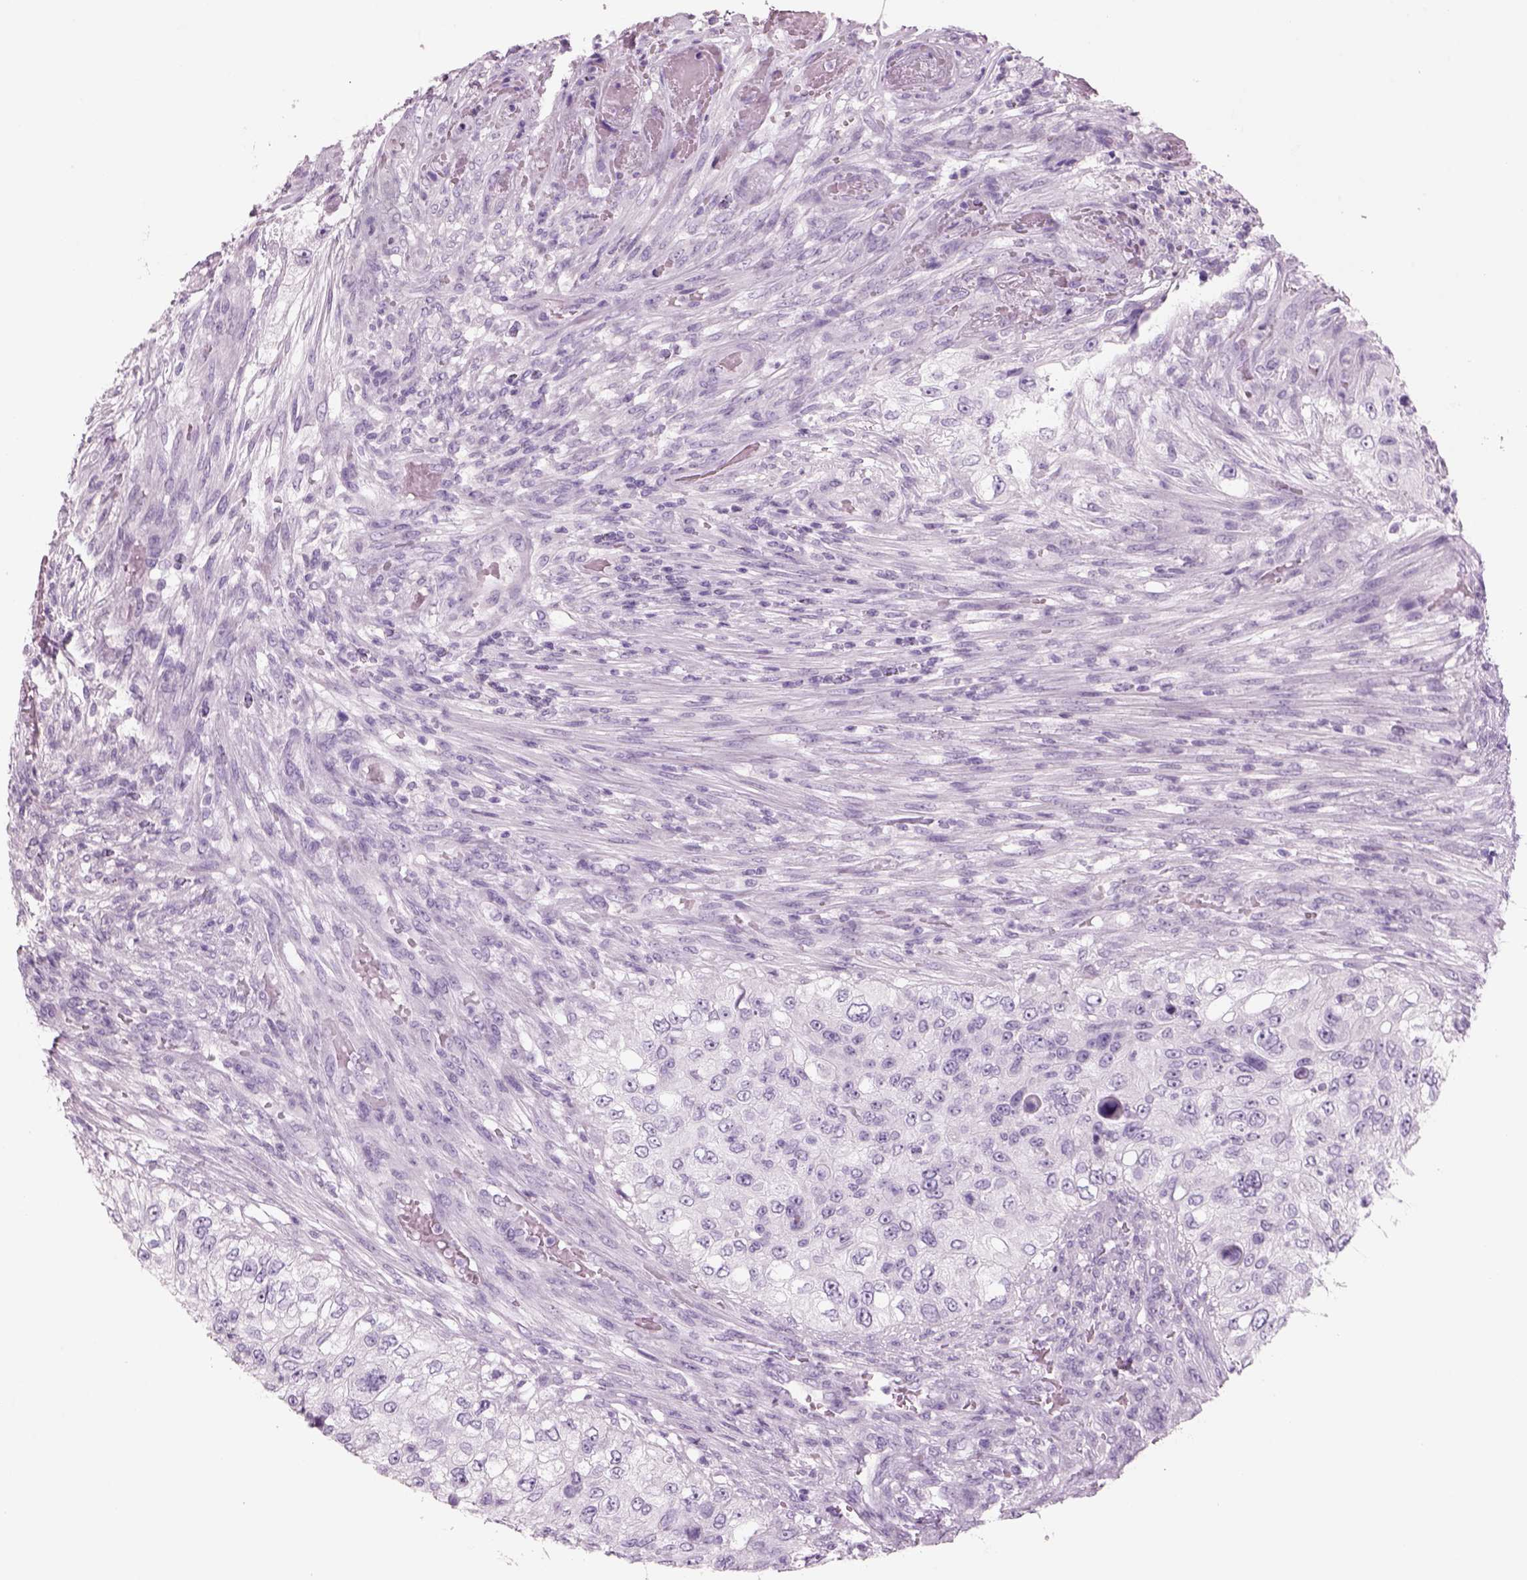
{"staining": {"intensity": "negative", "quantity": "none", "location": "none"}, "tissue": "urothelial cancer", "cell_type": "Tumor cells", "image_type": "cancer", "snomed": [{"axis": "morphology", "description": "Urothelial carcinoma, High grade"}, {"axis": "topography", "description": "Urinary bladder"}], "caption": "Photomicrograph shows no protein positivity in tumor cells of urothelial cancer tissue. The staining was performed using DAB to visualize the protein expression in brown, while the nuclei were stained in blue with hematoxylin (Magnification: 20x).", "gene": "RHO", "patient": {"sex": "female", "age": 60}}